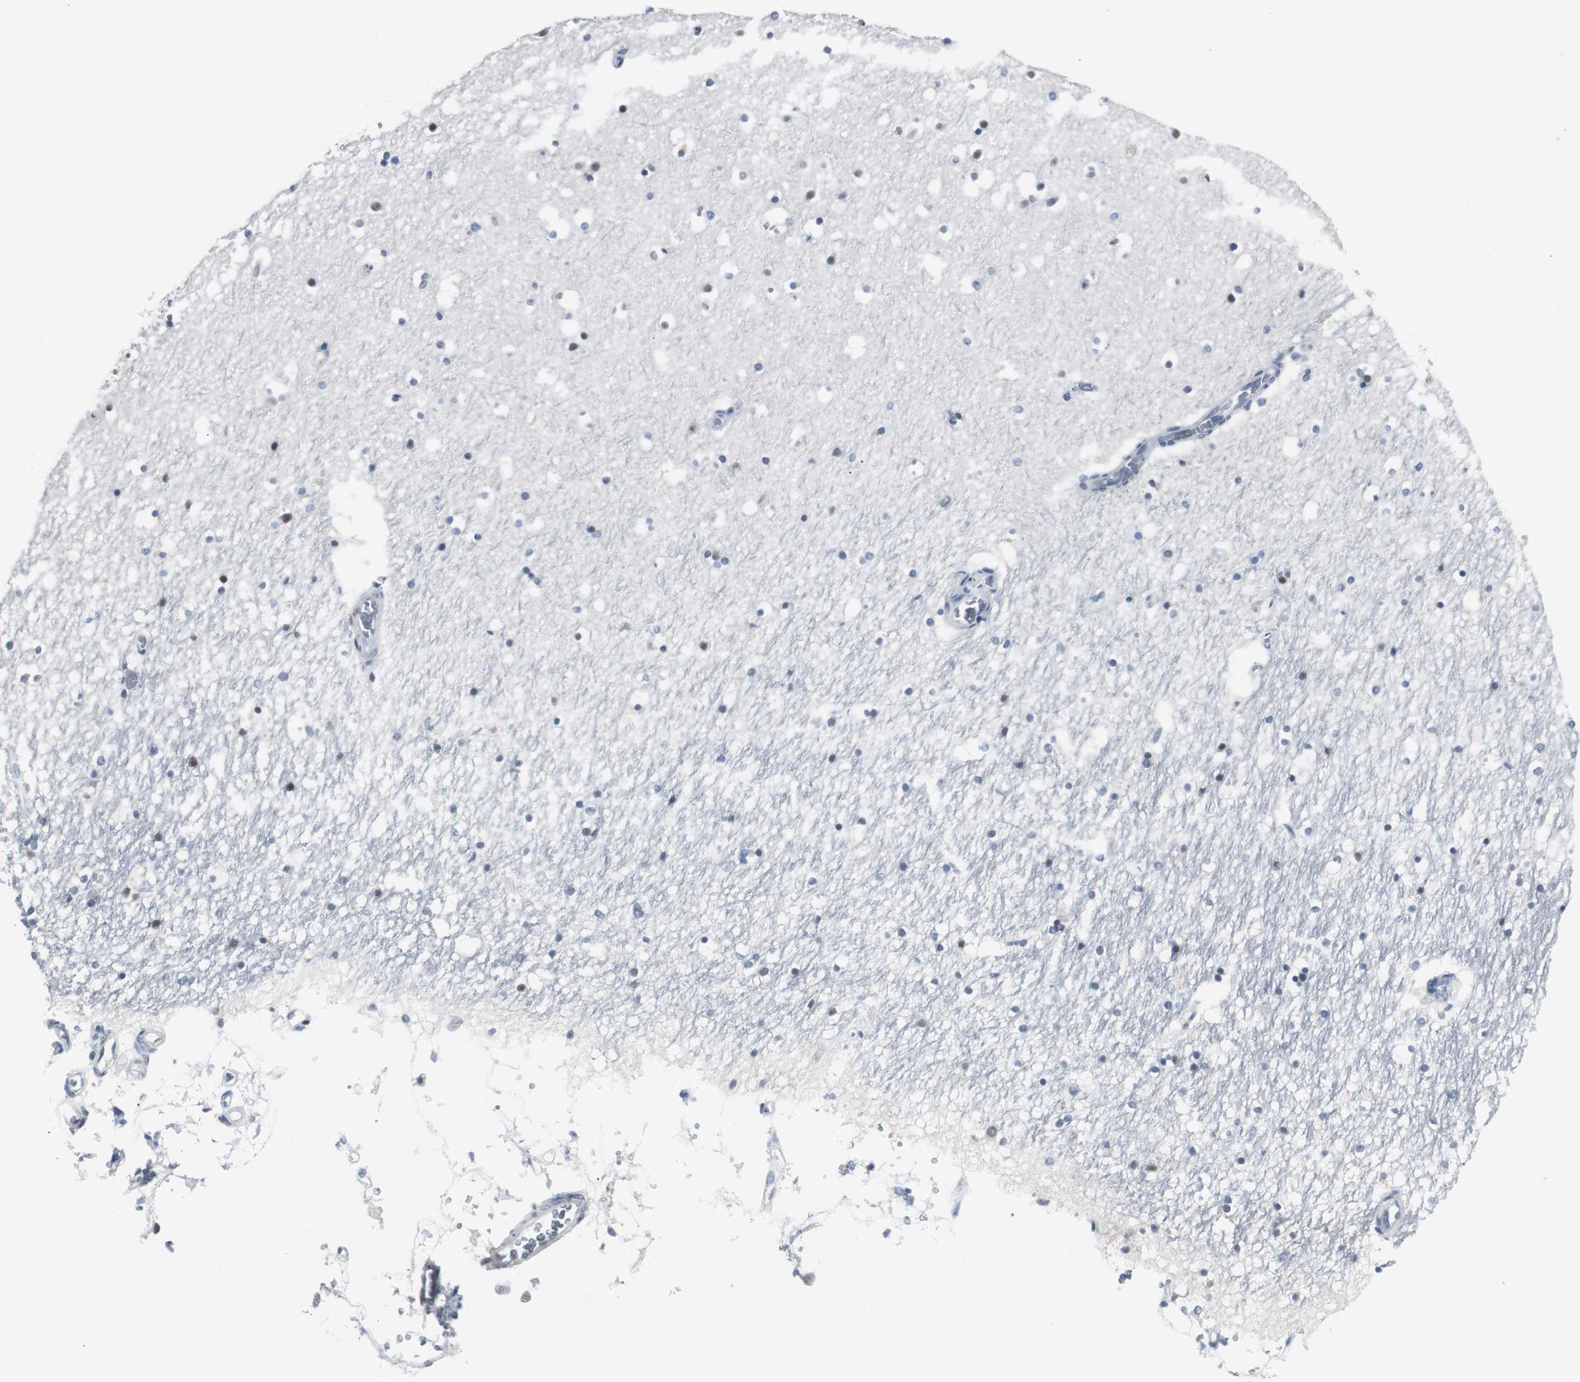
{"staining": {"intensity": "negative", "quantity": "none", "location": "none"}, "tissue": "hippocampus", "cell_type": "Glial cells", "image_type": "normal", "snomed": [{"axis": "morphology", "description": "Normal tissue, NOS"}, {"axis": "topography", "description": "Hippocampus"}], "caption": "Immunohistochemical staining of benign hippocampus displays no significant staining in glial cells.", "gene": "FHL2", "patient": {"sex": "male", "age": 45}}